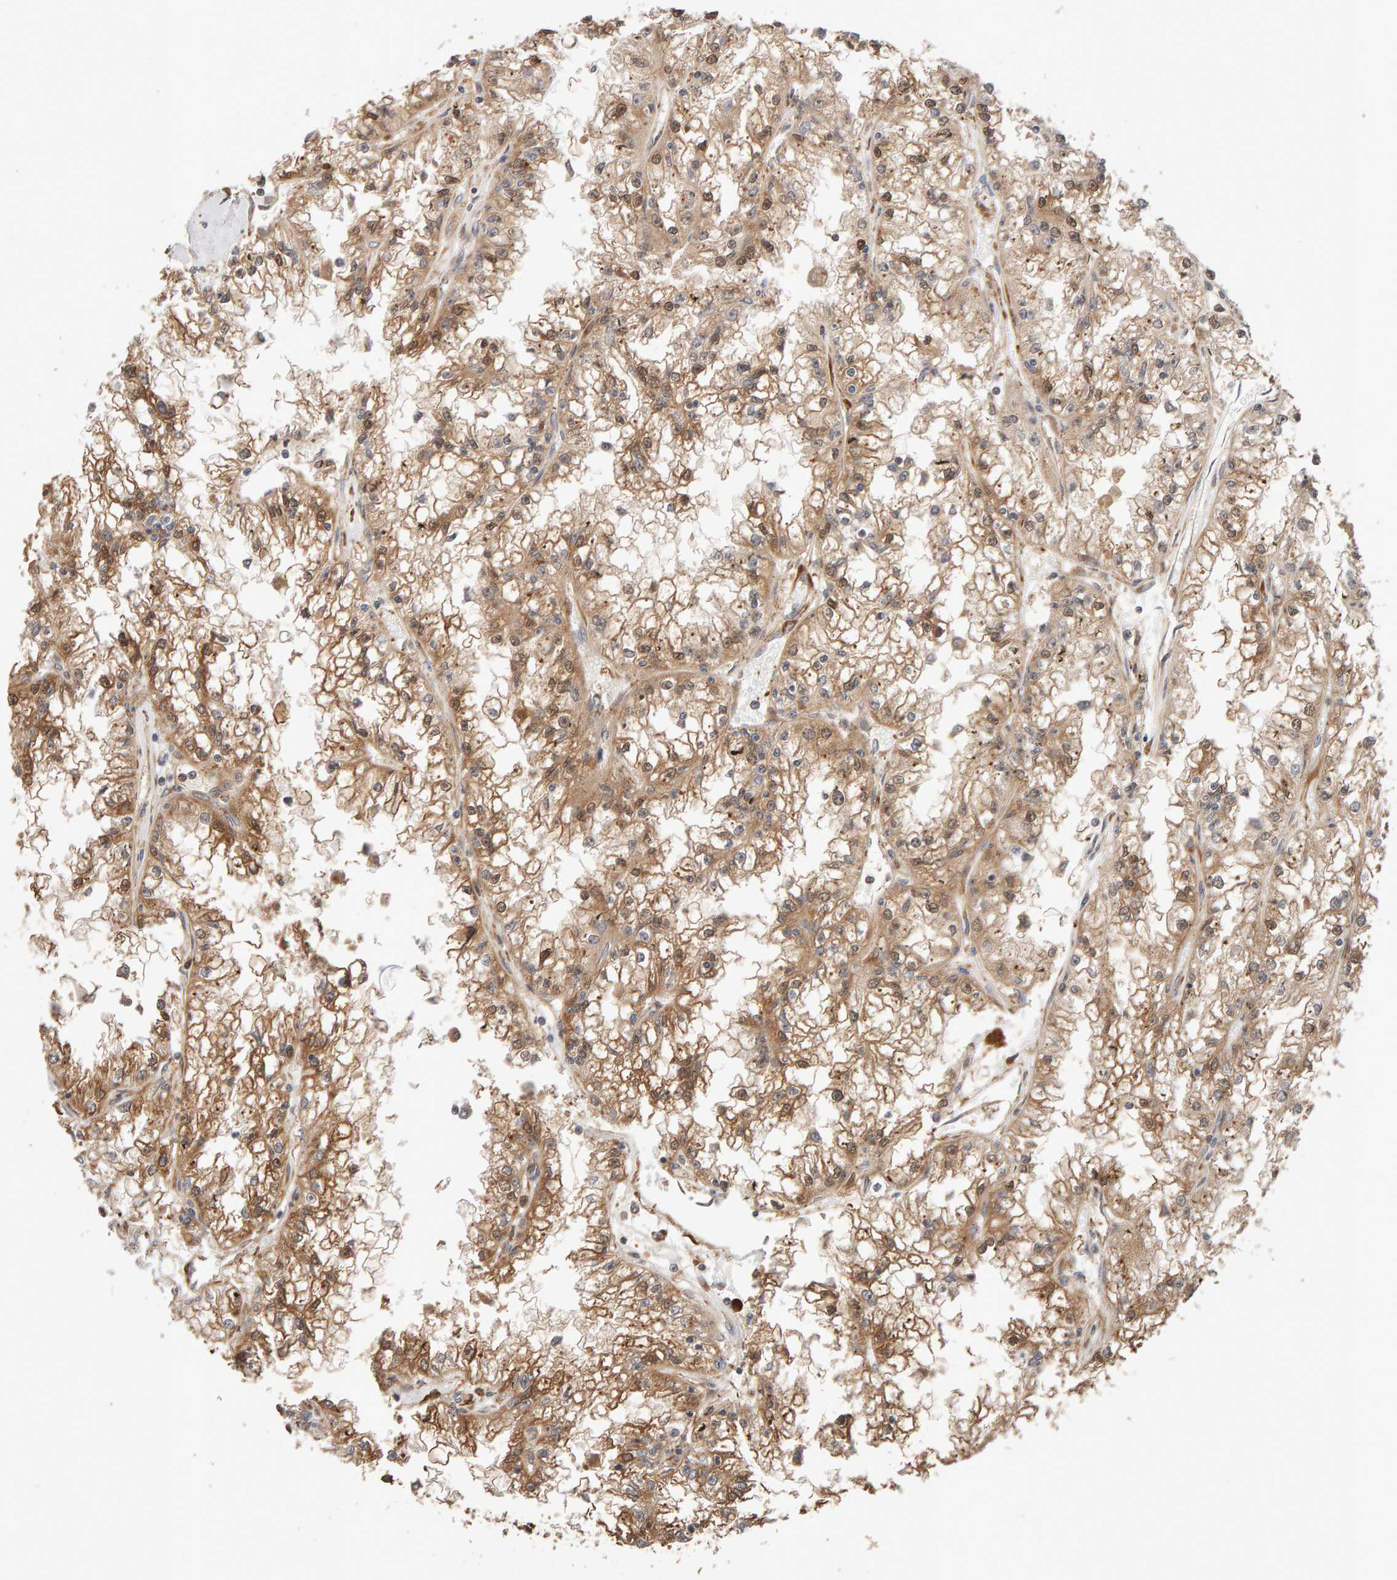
{"staining": {"intensity": "weak", "quantity": ">75%", "location": "cytoplasmic/membranous"}, "tissue": "renal cancer", "cell_type": "Tumor cells", "image_type": "cancer", "snomed": [{"axis": "morphology", "description": "Adenocarcinoma, NOS"}, {"axis": "topography", "description": "Kidney"}], "caption": "Immunohistochemistry (IHC) image of neoplastic tissue: human renal adenocarcinoma stained using immunohistochemistry (IHC) displays low levels of weak protein expression localized specifically in the cytoplasmic/membranous of tumor cells, appearing as a cytoplasmic/membranous brown color.", "gene": "SYNRG", "patient": {"sex": "male", "age": 56}}